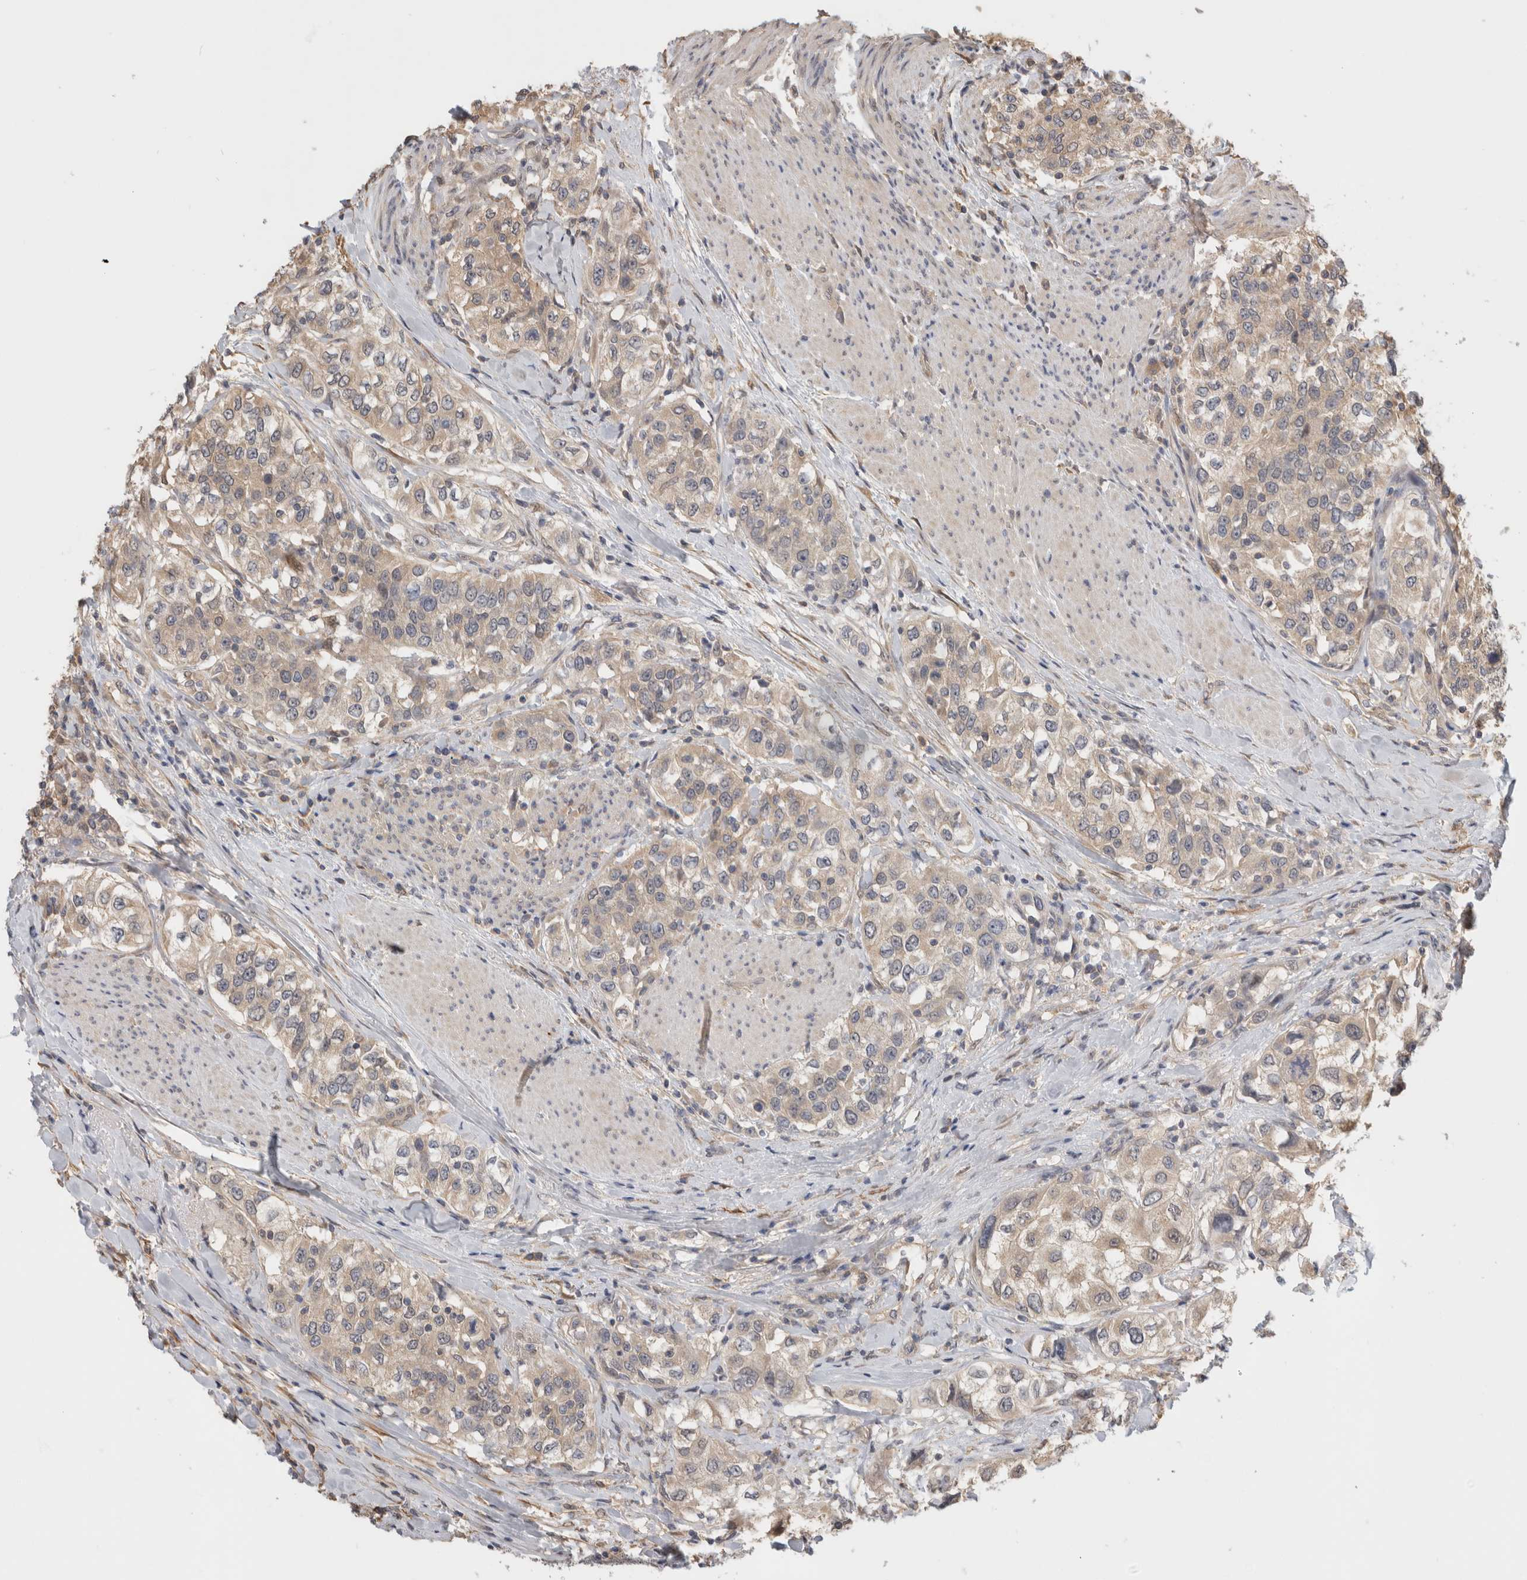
{"staining": {"intensity": "weak", "quantity": "<25%", "location": "cytoplasmic/membranous"}, "tissue": "urothelial cancer", "cell_type": "Tumor cells", "image_type": "cancer", "snomed": [{"axis": "morphology", "description": "Urothelial carcinoma, High grade"}, {"axis": "topography", "description": "Urinary bladder"}], "caption": "A histopathology image of high-grade urothelial carcinoma stained for a protein shows no brown staining in tumor cells.", "gene": "PGM1", "patient": {"sex": "female", "age": 80}}